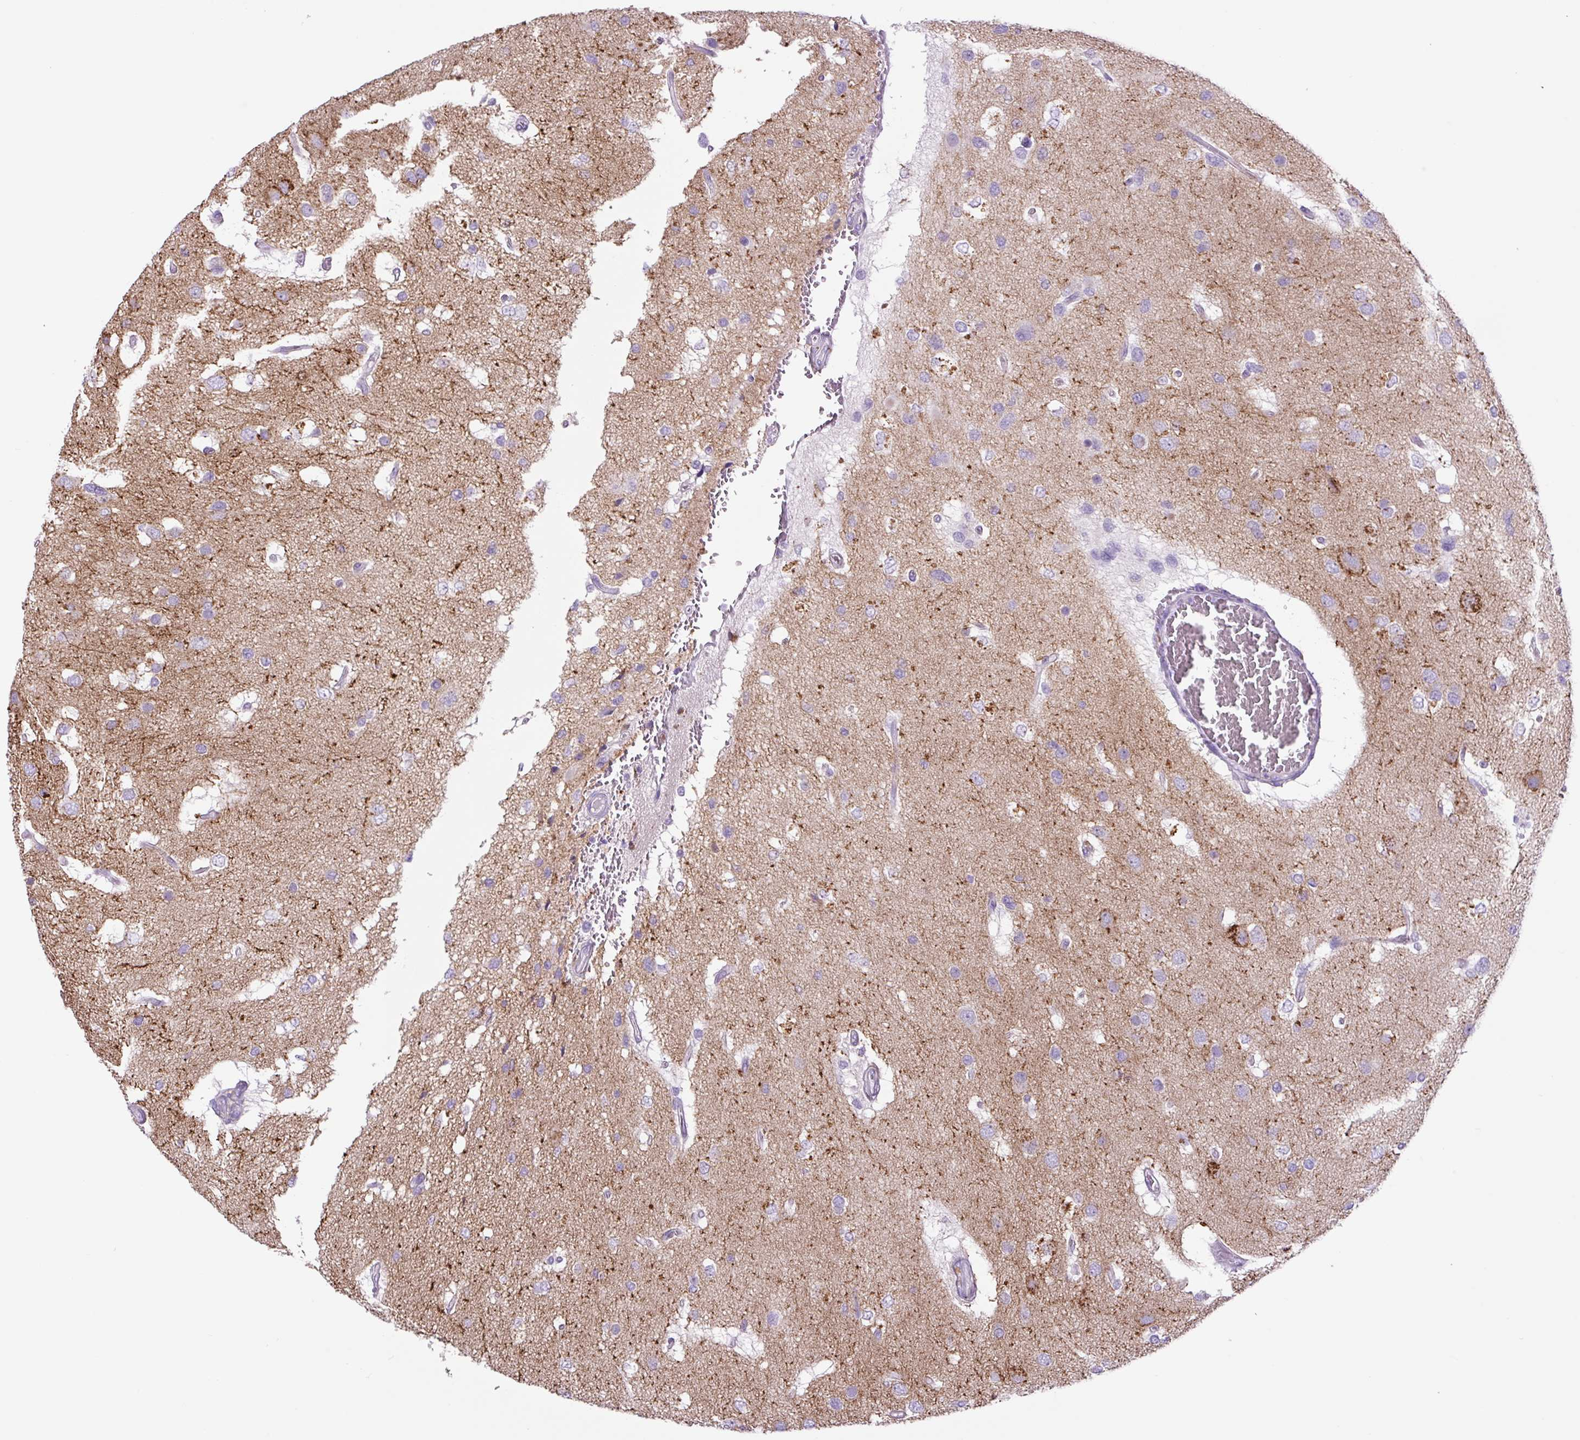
{"staining": {"intensity": "negative", "quantity": "none", "location": "none"}, "tissue": "glioma", "cell_type": "Tumor cells", "image_type": "cancer", "snomed": [{"axis": "morphology", "description": "Glioma, malignant, High grade"}, {"axis": "topography", "description": "Brain"}], "caption": "This is an immunohistochemistry (IHC) micrograph of glioma. There is no positivity in tumor cells.", "gene": "LCN10", "patient": {"sex": "male", "age": 53}}